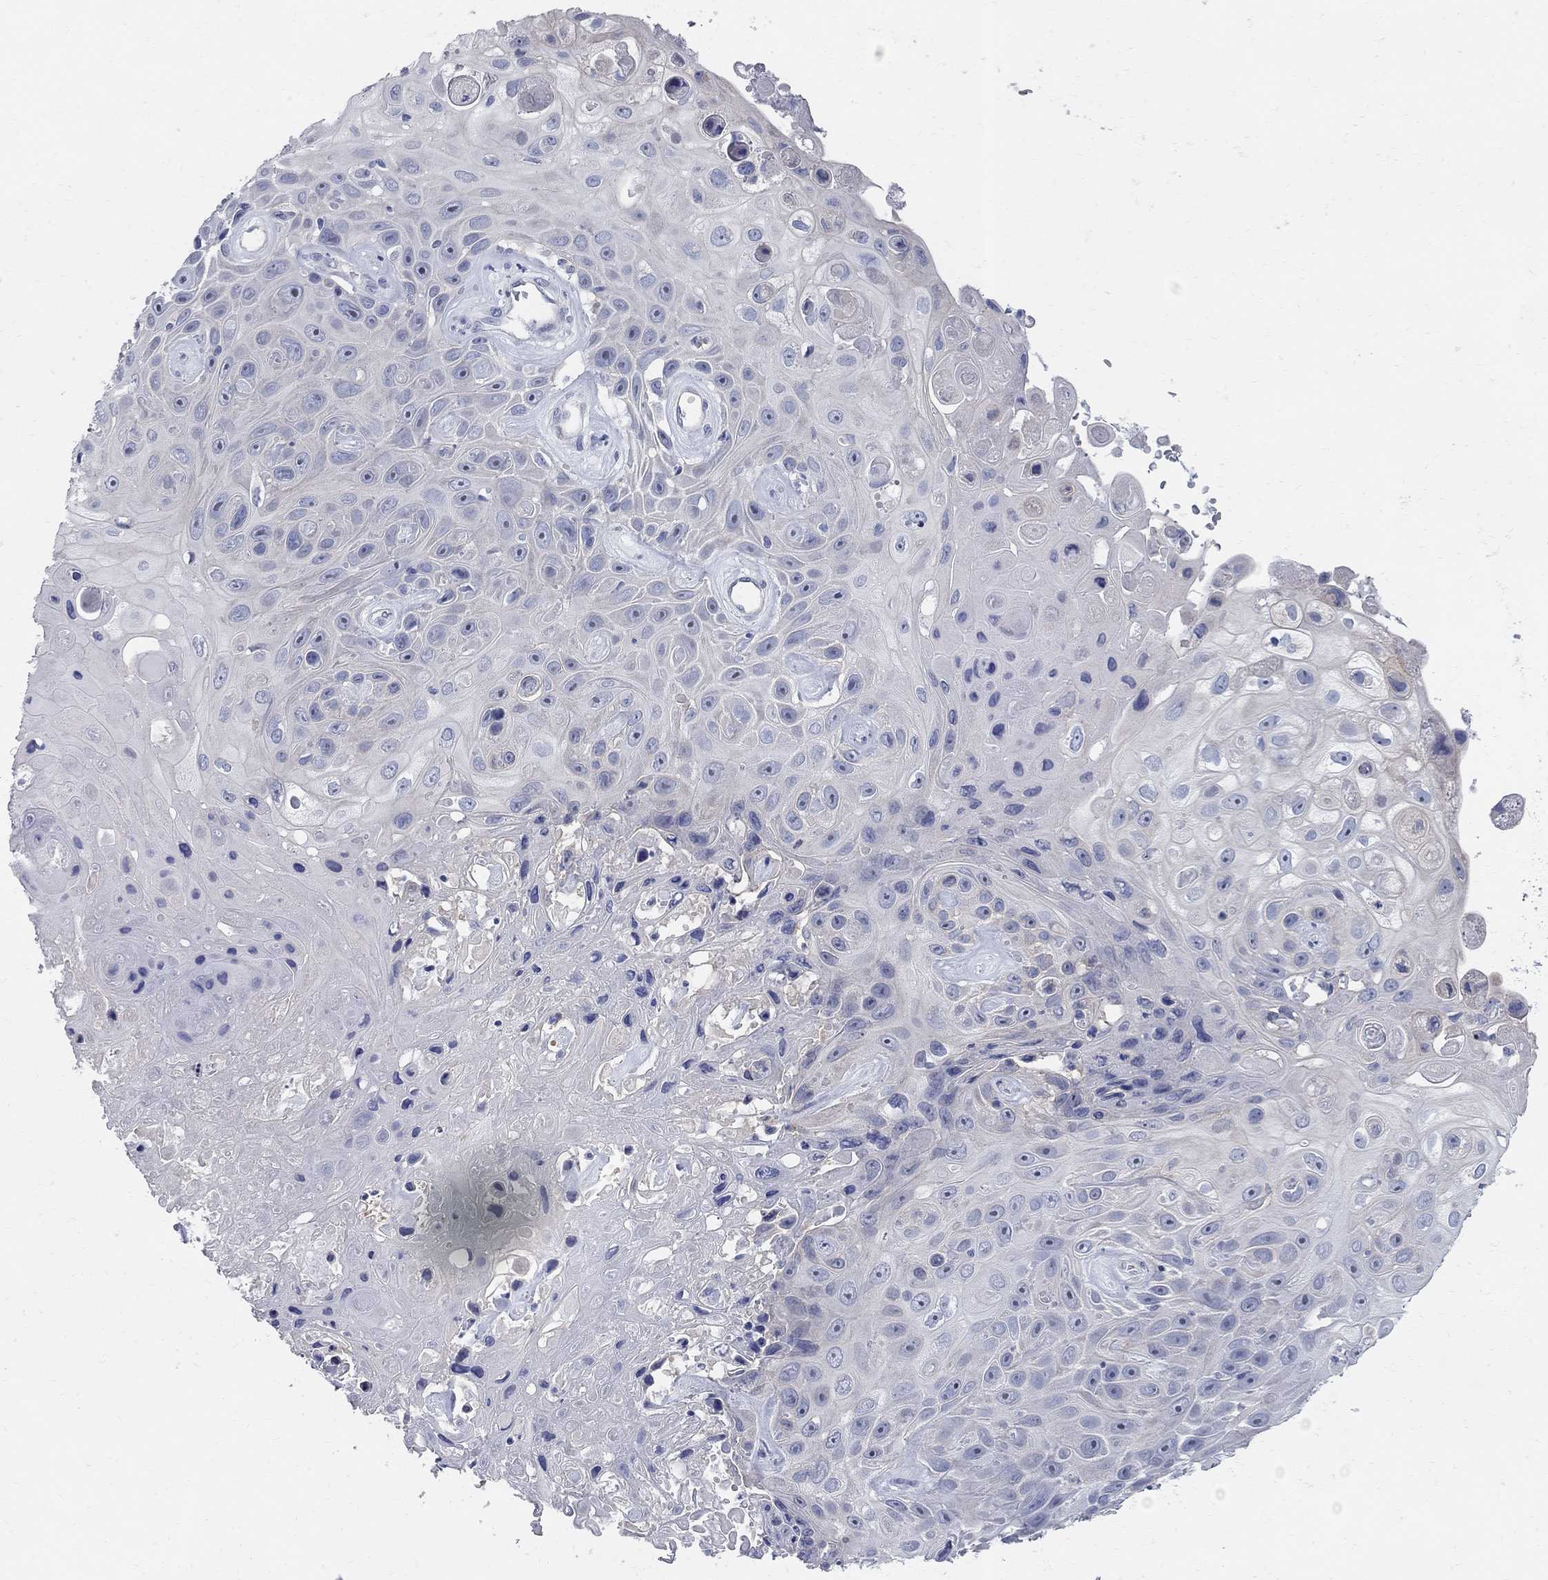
{"staining": {"intensity": "negative", "quantity": "none", "location": "none"}, "tissue": "skin cancer", "cell_type": "Tumor cells", "image_type": "cancer", "snomed": [{"axis": "morphology", "description": "Squamous cell carcinoma, NOS"}, {"axis": "topography", "description": "Skin"}], "caption": "A high-resolution photomicrograph shows immunohistochemistry staining of squamous cell carcinoma (skin), which displays no significant positivity in tumor cells.", "gene": "AOX1", "patient": {"sex": "male", "age": 82}}